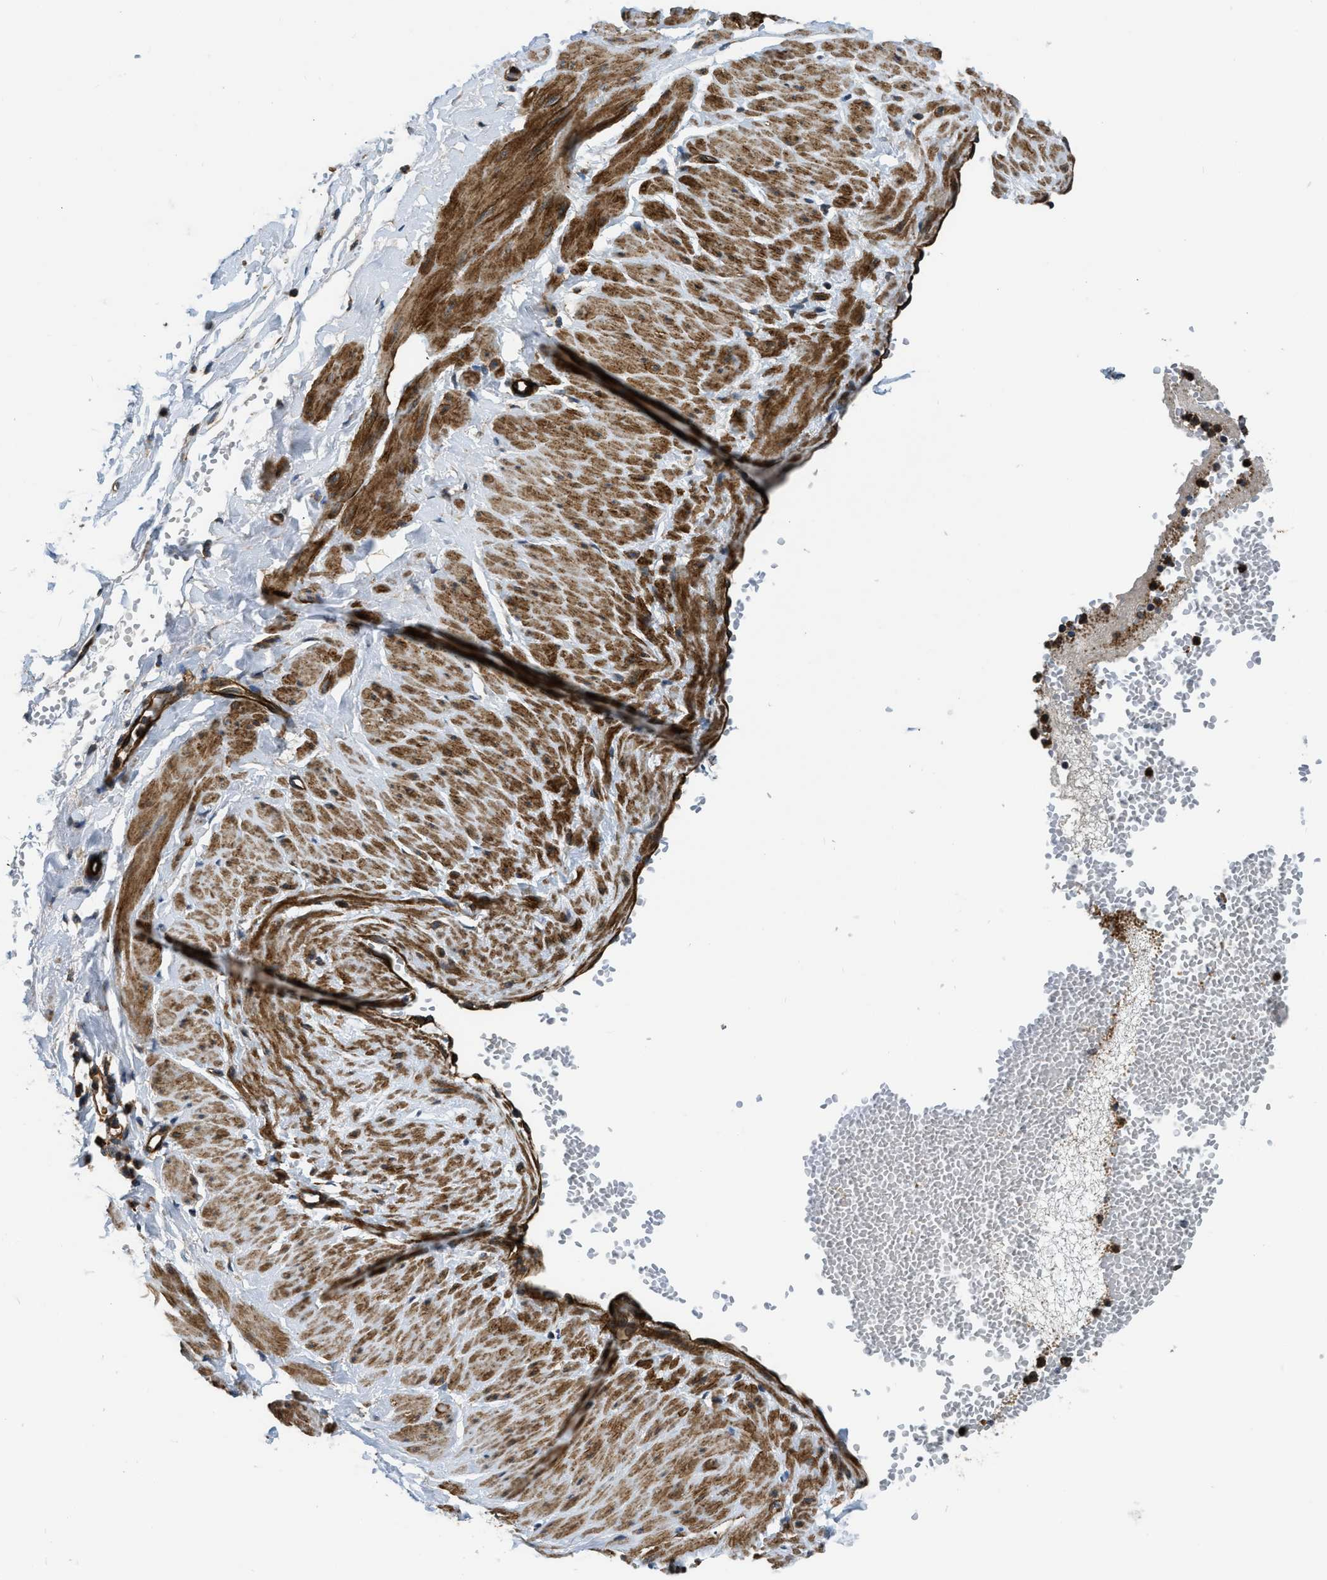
{"staining": {"intensity": "moderate", "quantity": ">75%", "location": "cytoplasmic/membranous"}, "tissue": "adipose tissue", "cell_type": "Adipocytes", "image_type": "normal", "snomed": [{"axis": "morphology", "description": "Normal tissue, NOS"}, {"axis": "topography", "description": "Soft tissue"}], "caption": "Immunohistochemical staining of benign adipose tissue shows medium levels of moderate cytoplasmic/membranous positivity in about >75% of adipocytes. (Brightfield microscopy of DAB IHC at high magnification).", "gene": "GSDME", "patient": {"sex": "male", "age": 72}}